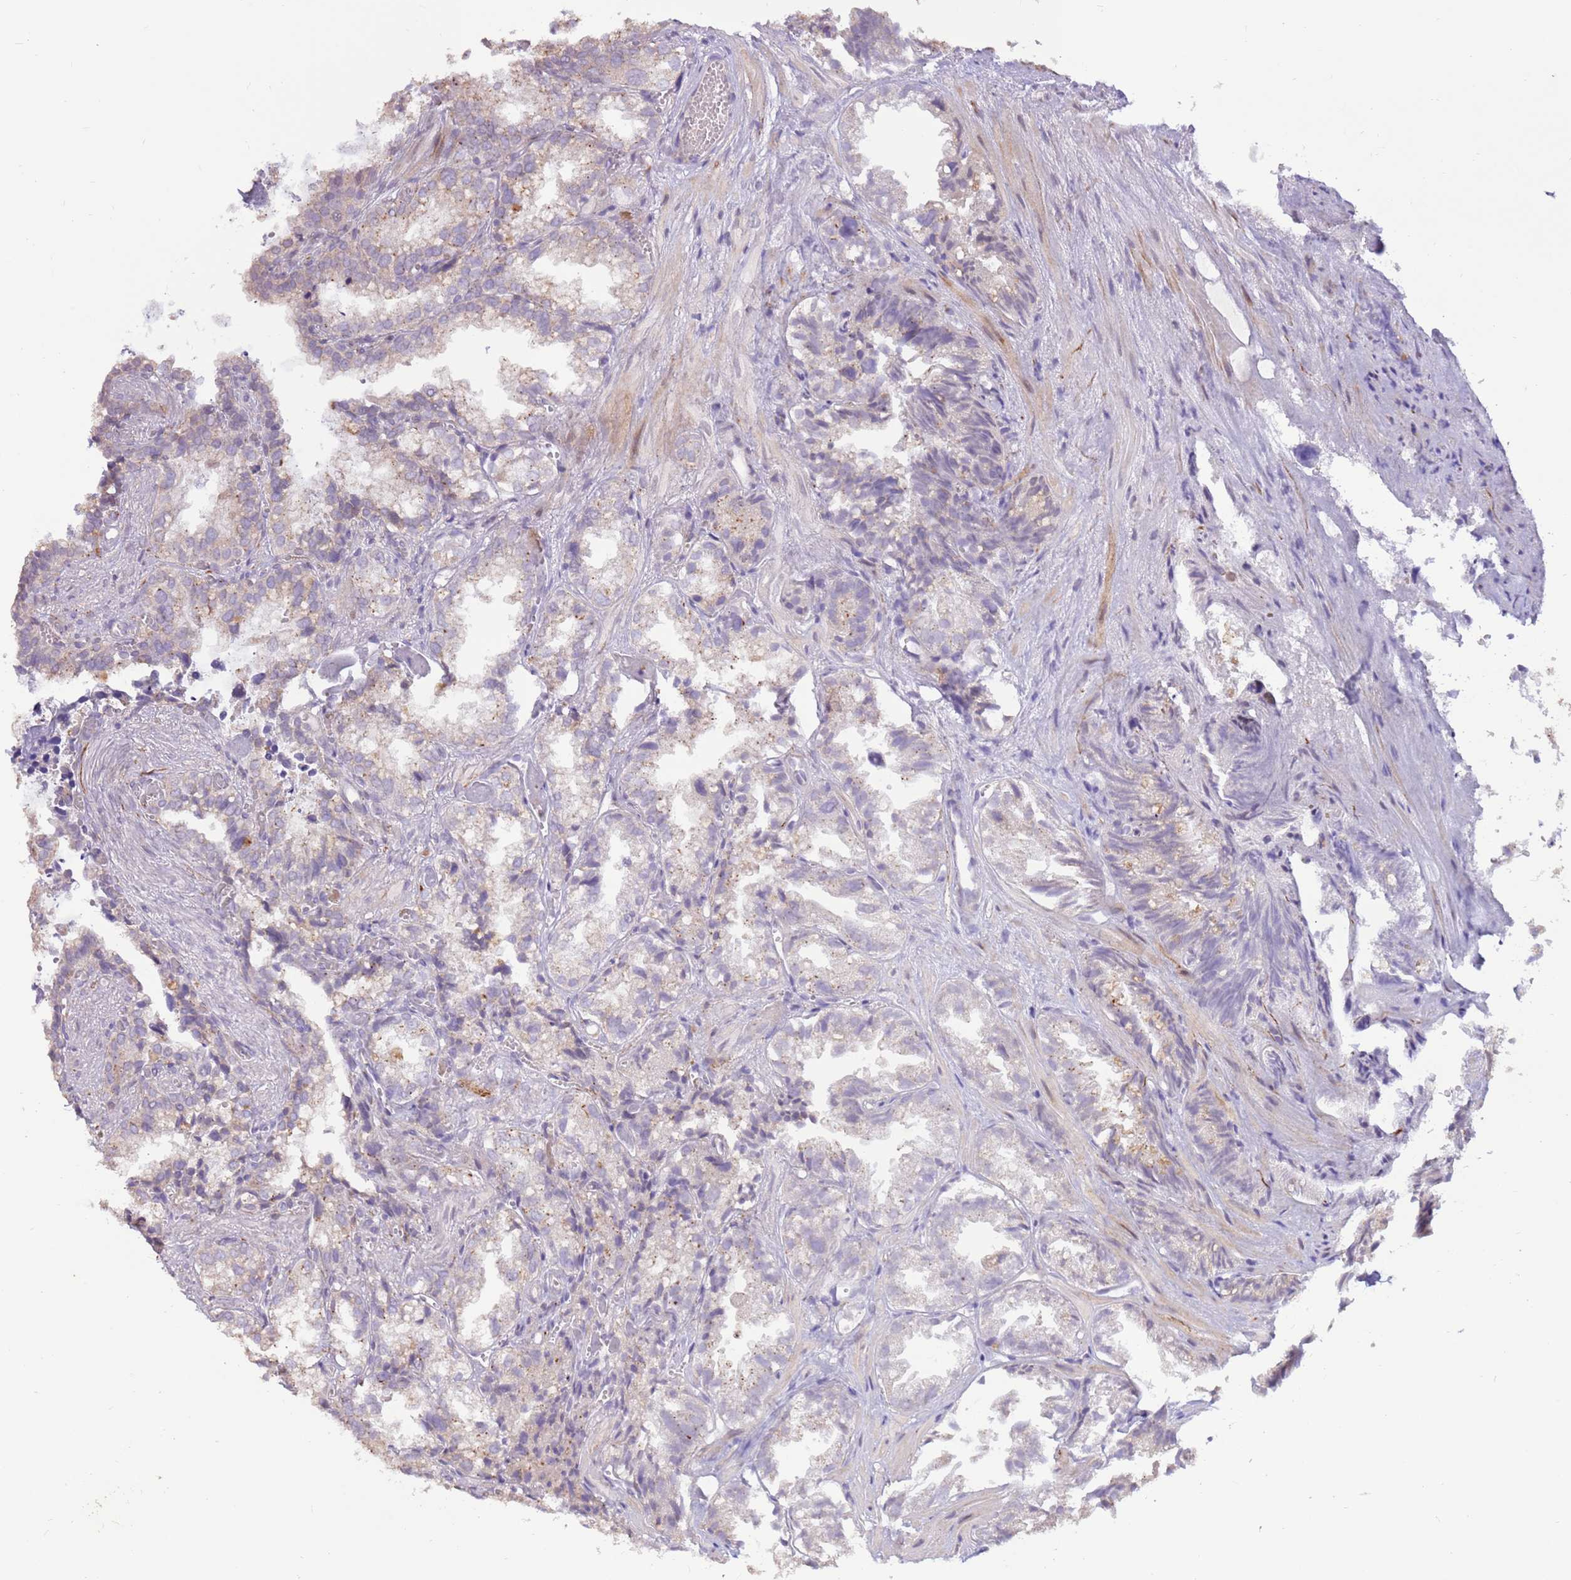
{"staining": {"intensity": "negative", "quantity": "none", "location": "none"}, "tissue": "seminal vesicle", "cell_type": "Glandular cells", "image_type": "normal", "snomed": [{"axis": "morphology", "description": "Normal tissue, NOS"}, {"axis": "topography", "description": "Prostate"}, {"axis": "topography", "description": "Seminal veicle"}], "caption": "Unremarkable seminal vesicle was stained to show a protein in brown. There is no significant positivity in glandular cells. The staining is performed using DAB brown chromogen with nuclei counter-stained in using hematoxylin.", "gene": "LGI4", "patient": {"sex": "male", "age": 51}}